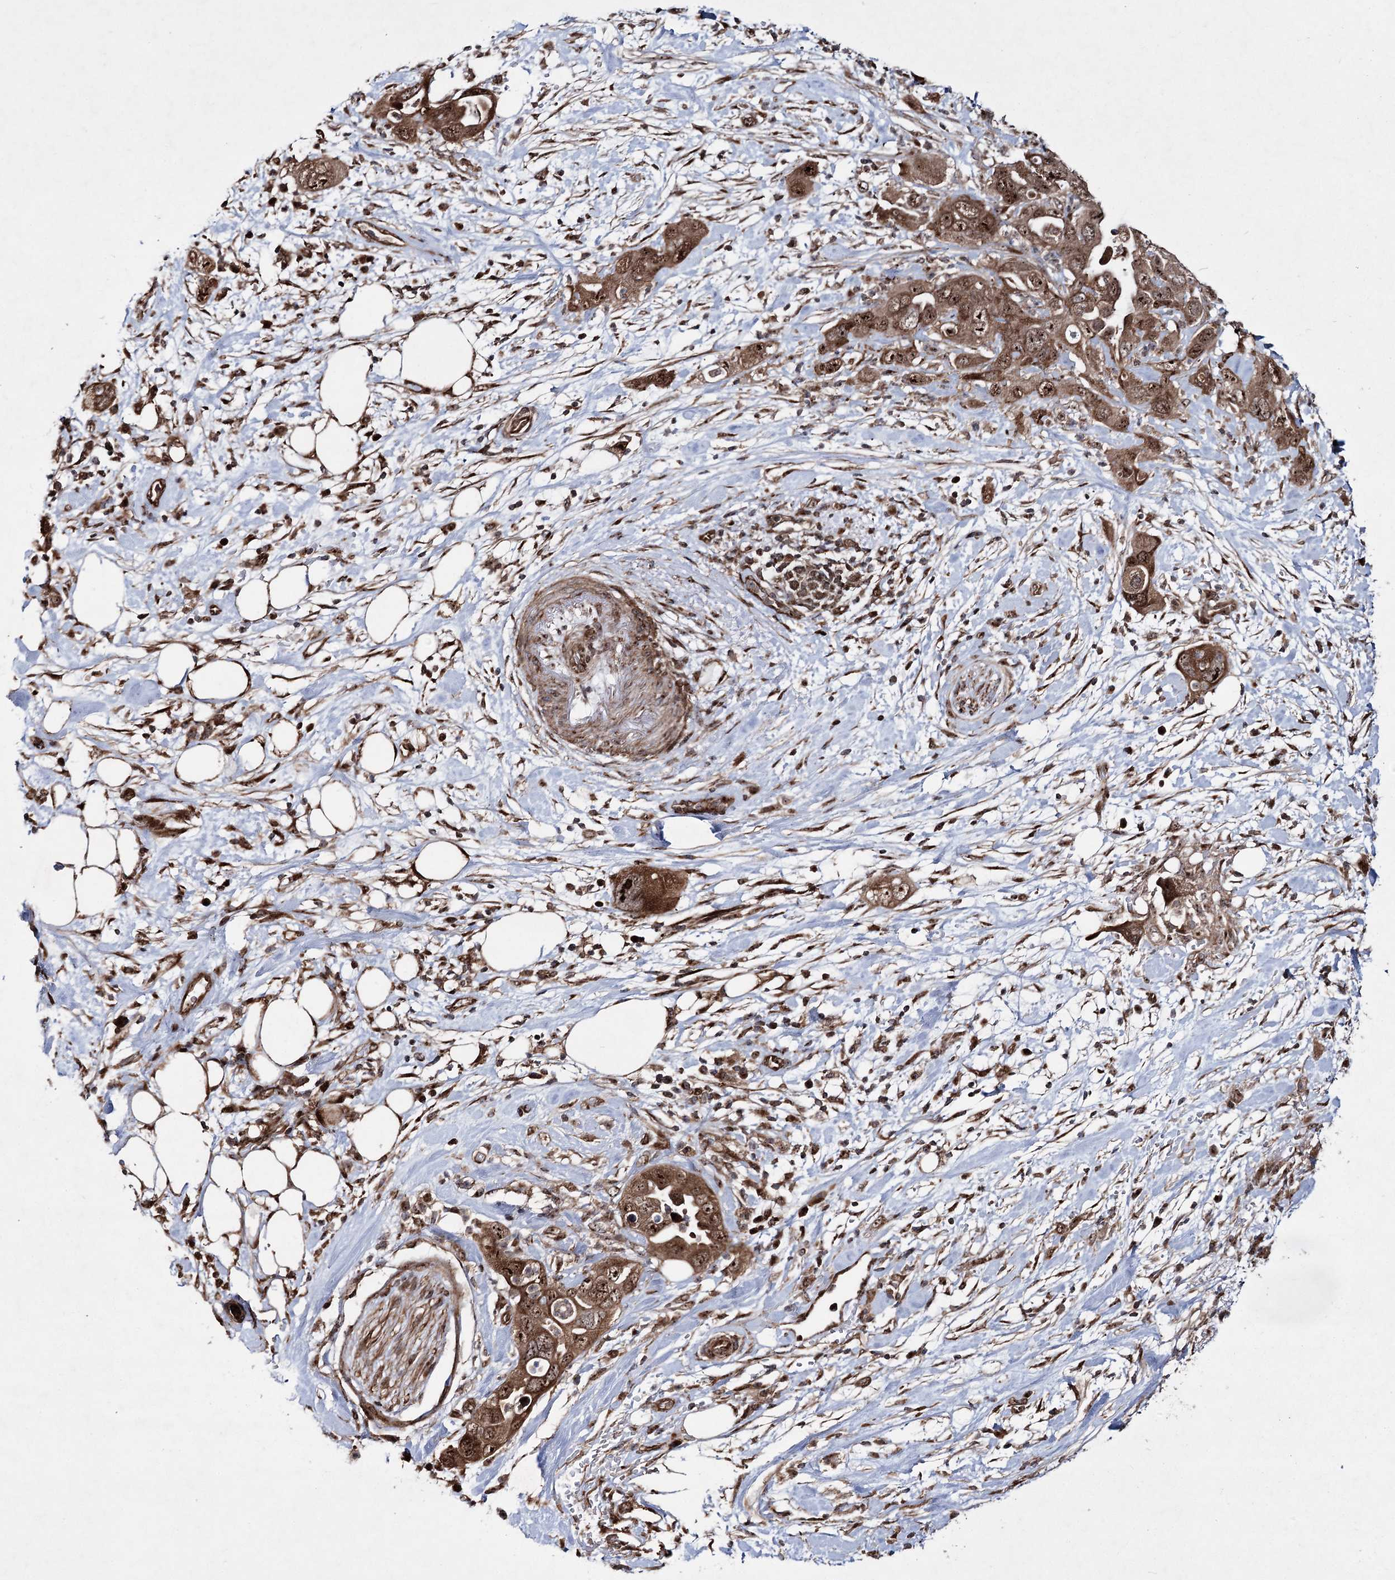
{"staining": {"intensity": "moderate", "quantity": ">75%", "location": "cytoplasmic/membranous,nuclear"}, "tissue": "pancreatic cancer", "cell_type": "Tumor cells", "image_type": "cancer", "snomed": [{"axis": "morphology", "description": "Adenocarcinoma, NOS"}, {"axis": "topography", "description": "Pancreas"}], "caption": "Pancreatic adenocarcinoma was stained to show a protein in brown. There is medium levels of moderate cytoplasmic/membranous and nuclear positivity in about >75% of tumor cells. The staining was performed using DAB (3,3'-diaminobenzidine), with brown indicating positive protein expression. Nuclei are stained blue with hematoxylin.", "gene": "SERINC5", "patient": {"sex": "female", "age": 71}}